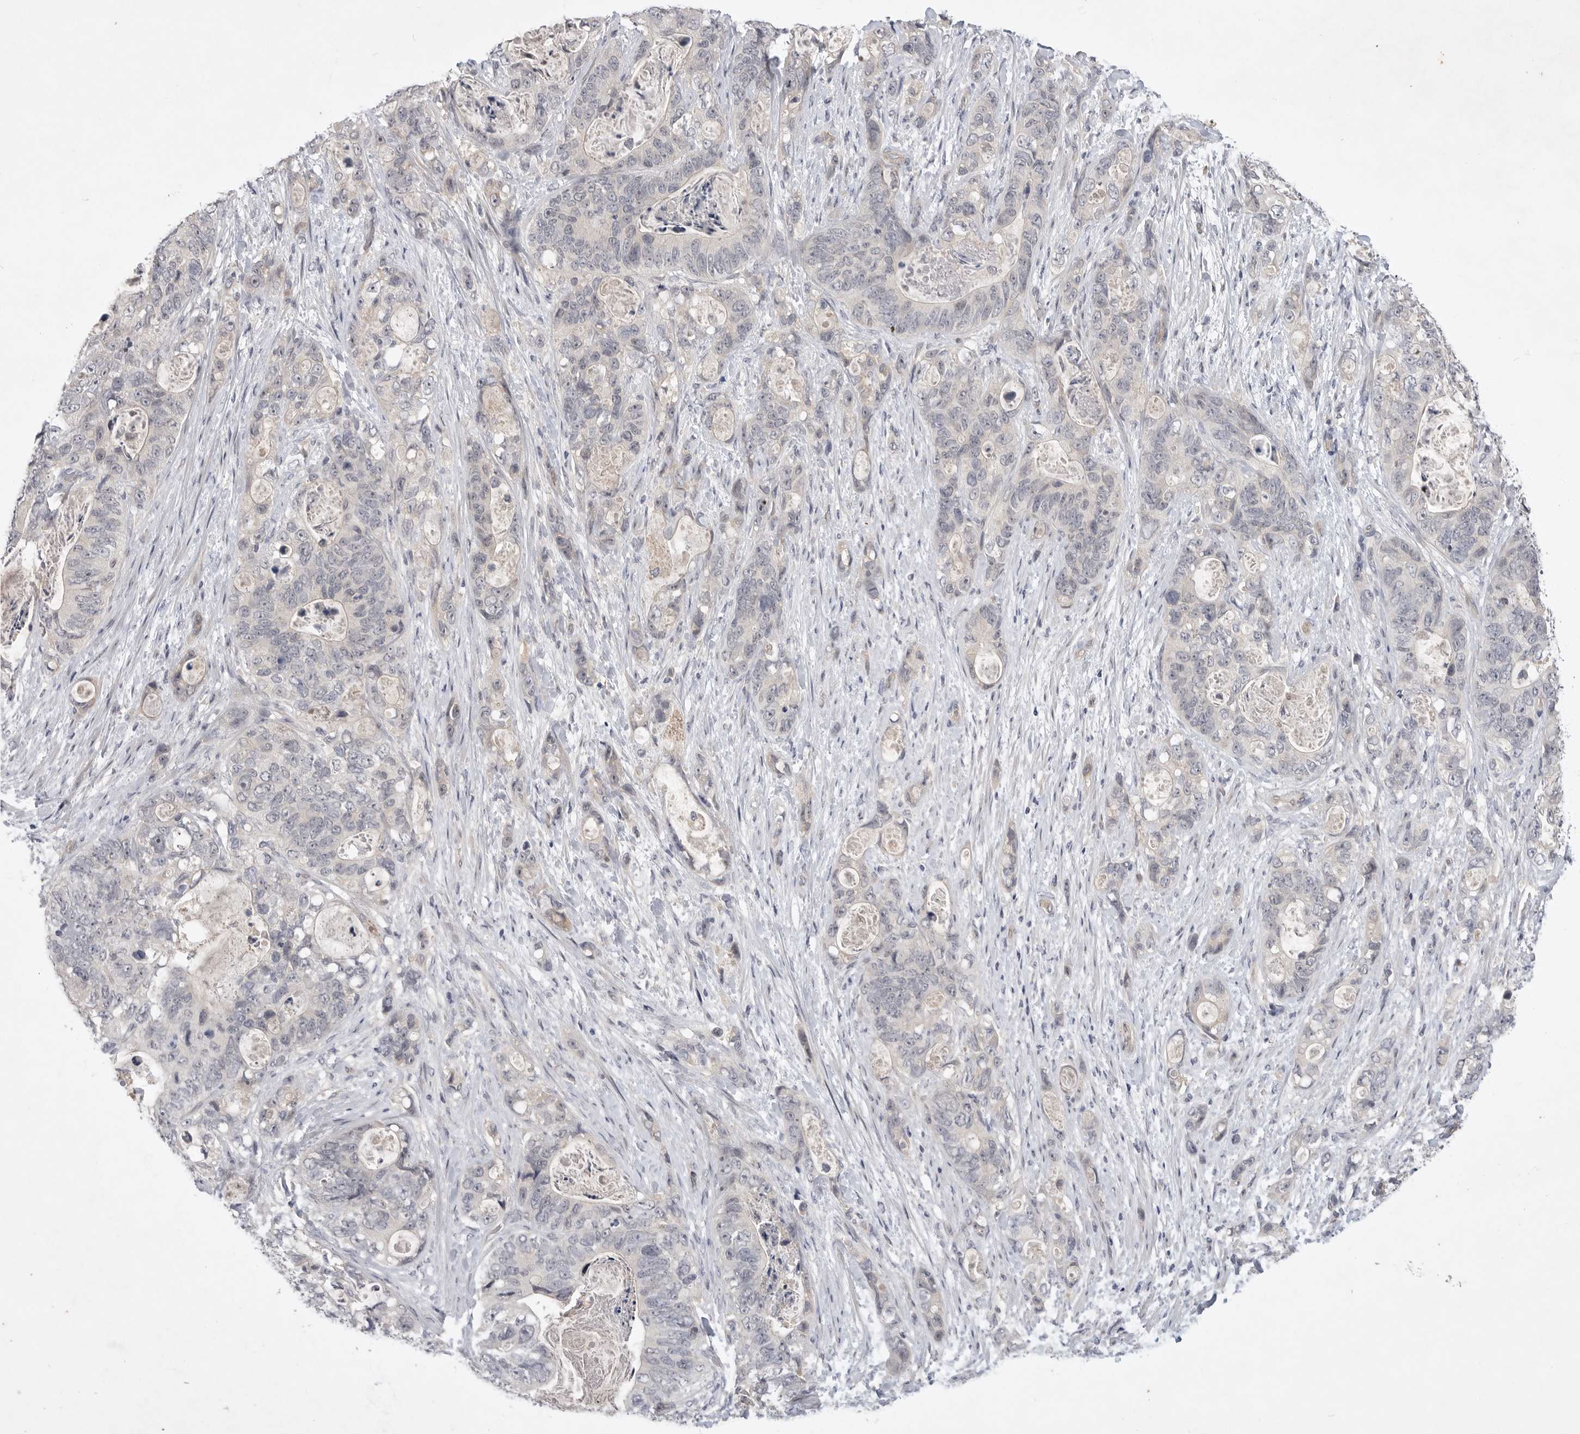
{"staining": {"intensity": "negative", "quantity": "none", "location": "none"}, "tissue": "stomach cancer", "cell_type": "Tumor cells", "image_type": "cancer", "snomed": [{"axis": "morphology", "description": "Normal tissue, NOS"}, {"axis": "morphology", "description": "Adenocarcinoma, NOS"}, {"axis": "topography", "description": "Stomach"}], "caption": "Immunohistochemistry histopathology image of stomach cancer (adenocarcinoma) stained for a protein (brown), which demonstrates no staining in tumor cells.", "gene": "ITGAD", "patient": {"sex": "female", "age": 89}}